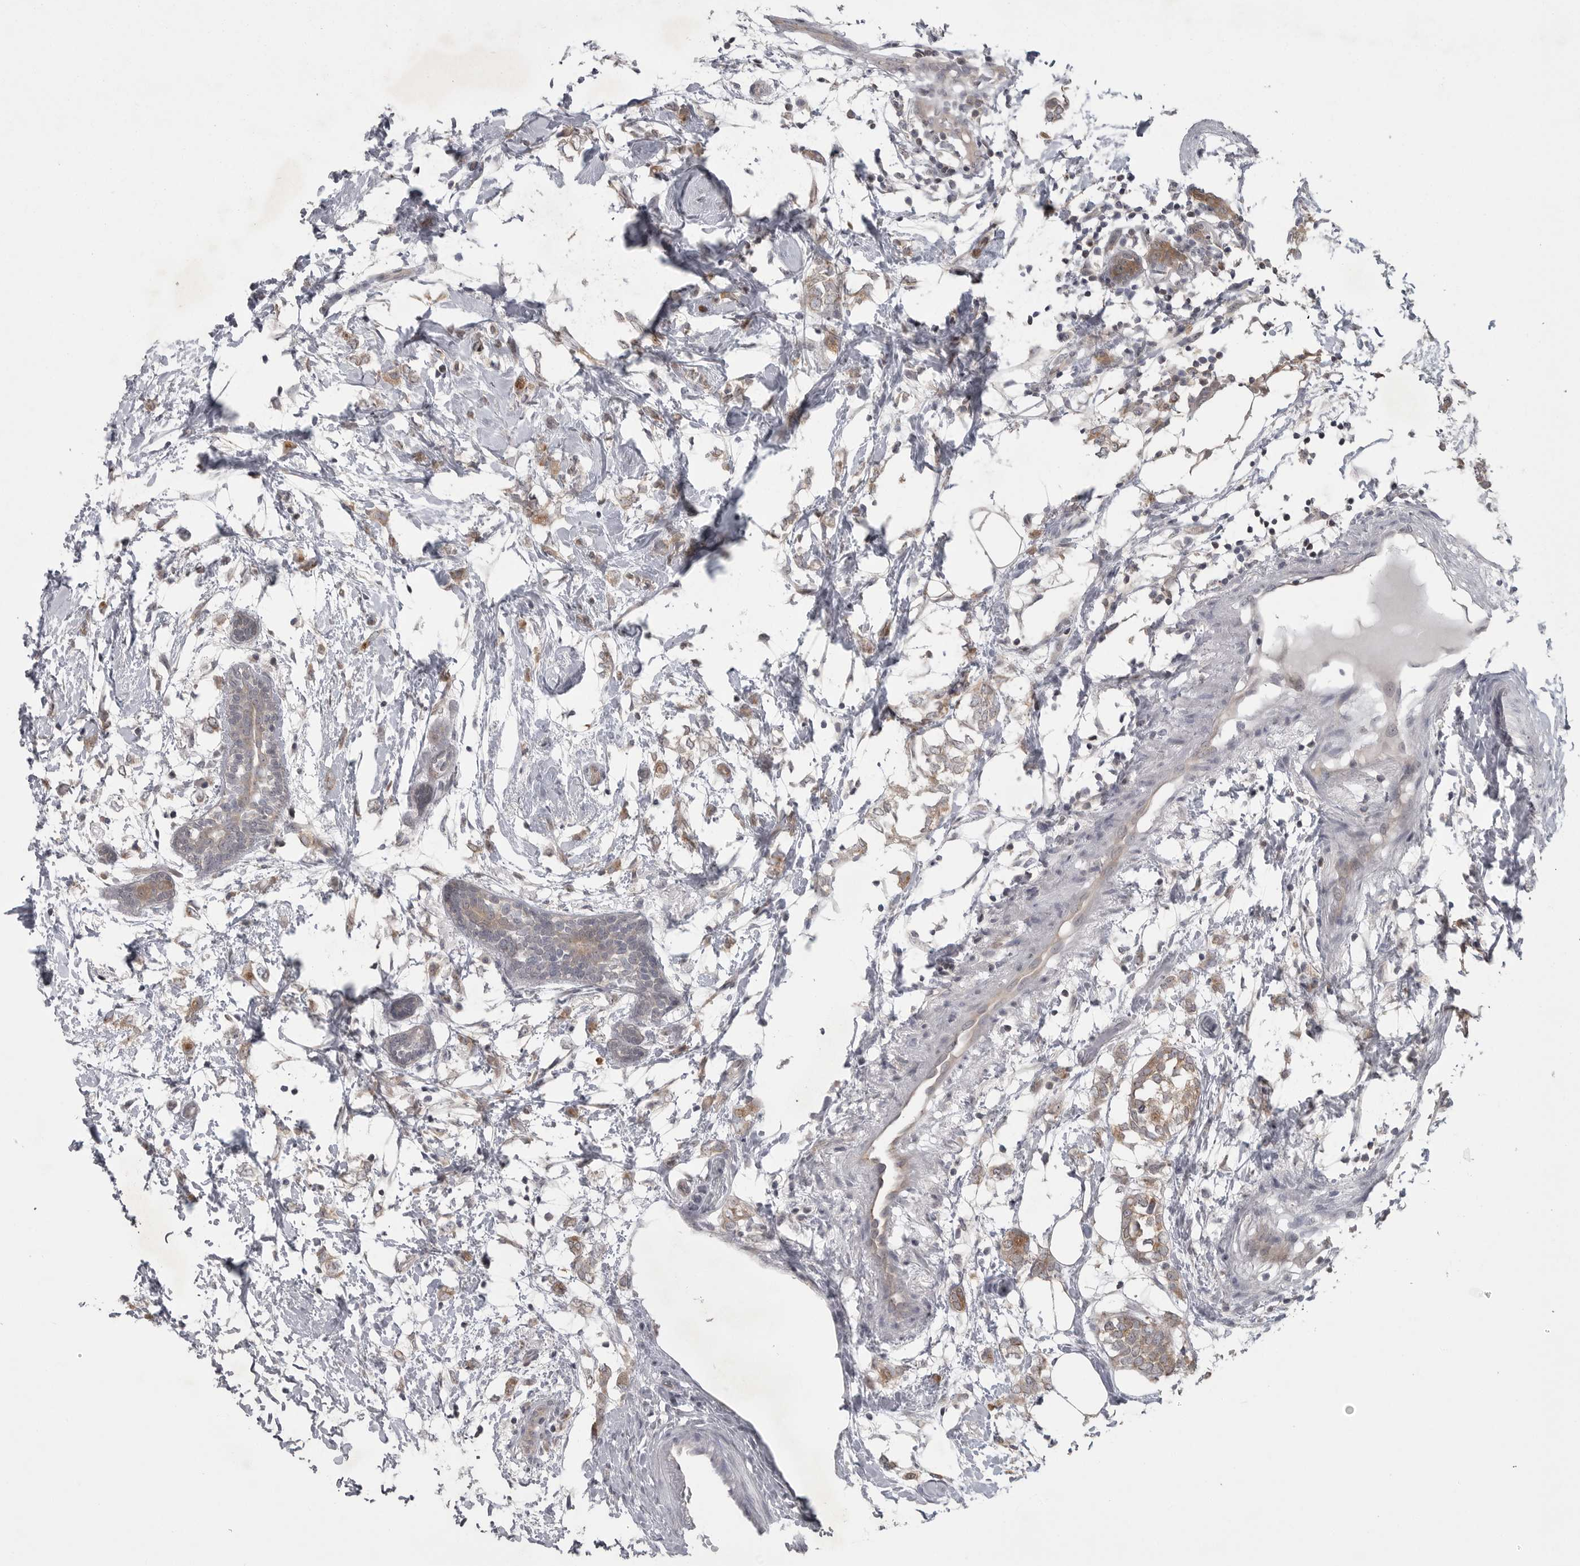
{"staining": {"intensity": "weak", "quantity": ">75%", "location": "cytoplasmic/membranous"}, "tissue": "breast cancer", "cell_type": "Tumor cells", "image_type": "cancer", "snomed": [{"axis": "morphology", "description": "Normal tissue, NOS"}, {"axis": "morphology", "description": "Lobular carcinoma"}, {"axis": "topography", "description": "Breast"}], "caption": "This is an image of IHC staining of breast lobular carcinoma, which shows weak expression in the cytoplasmic/membranous of tumor cells.", "gene": "PHF13", "patient": {"sex": "female", "age": 47}}